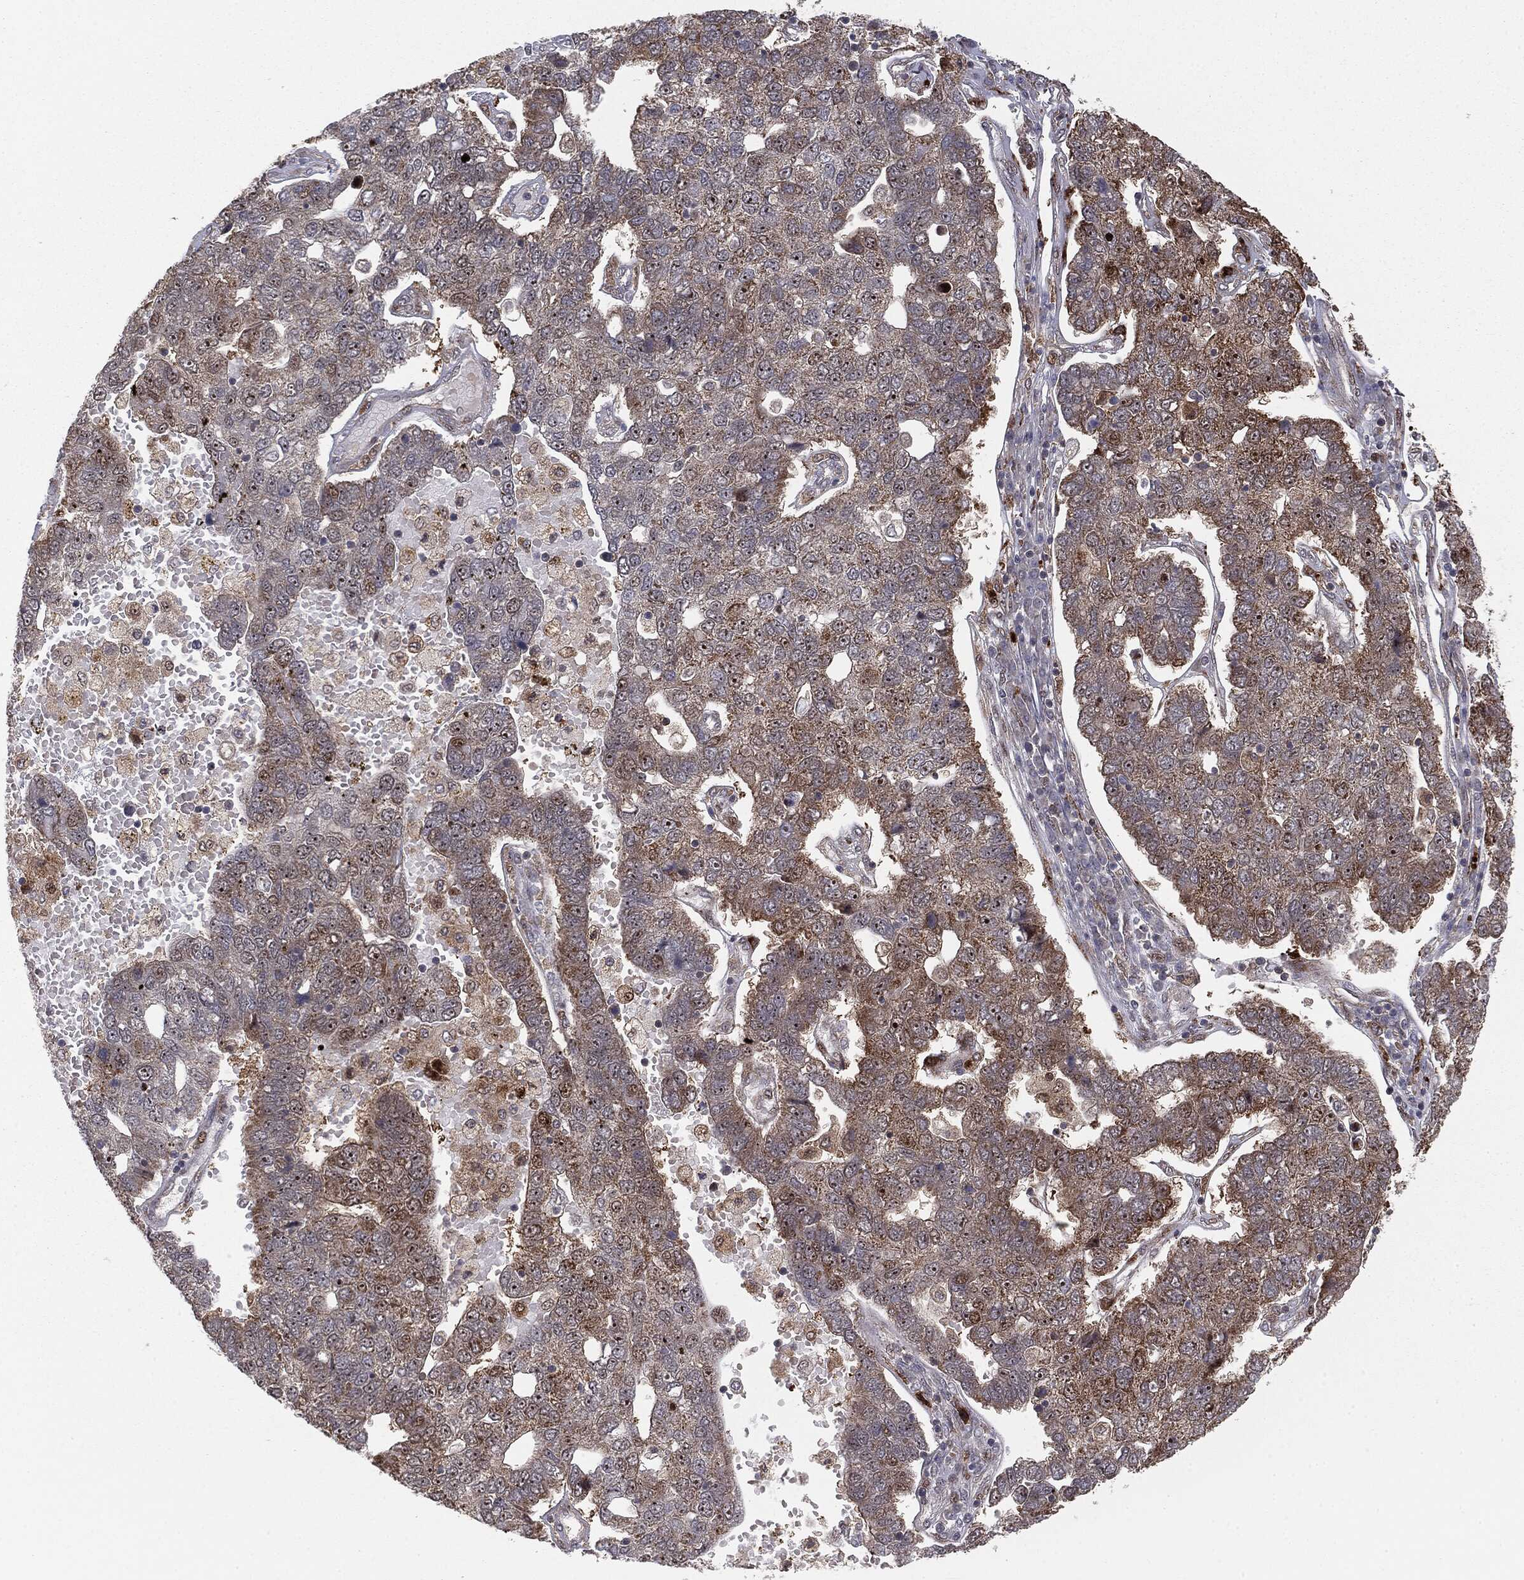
{"staining": {"intensity": "moderate", "quantity": "<25%", "location": "cytoplasmic/membranous,nuclear"}, "tissue": "pancreatic cancer", "cell_type": "Tumor cells", "image_type": "cancer", "snomed": [{"axis": "morphology", "description": "Adenocarcinoma, NOS"}, {"axis": "topography", "description": "Pancreas"}], "caption": "A brown stain shows moderate cytoplasmic/membranous and nuclear expression of a protein in human adenocarcinoma (pancreatic) tumor cells.", "gene": "PTEN", "patient": {"sex": "female", "age": 61}}